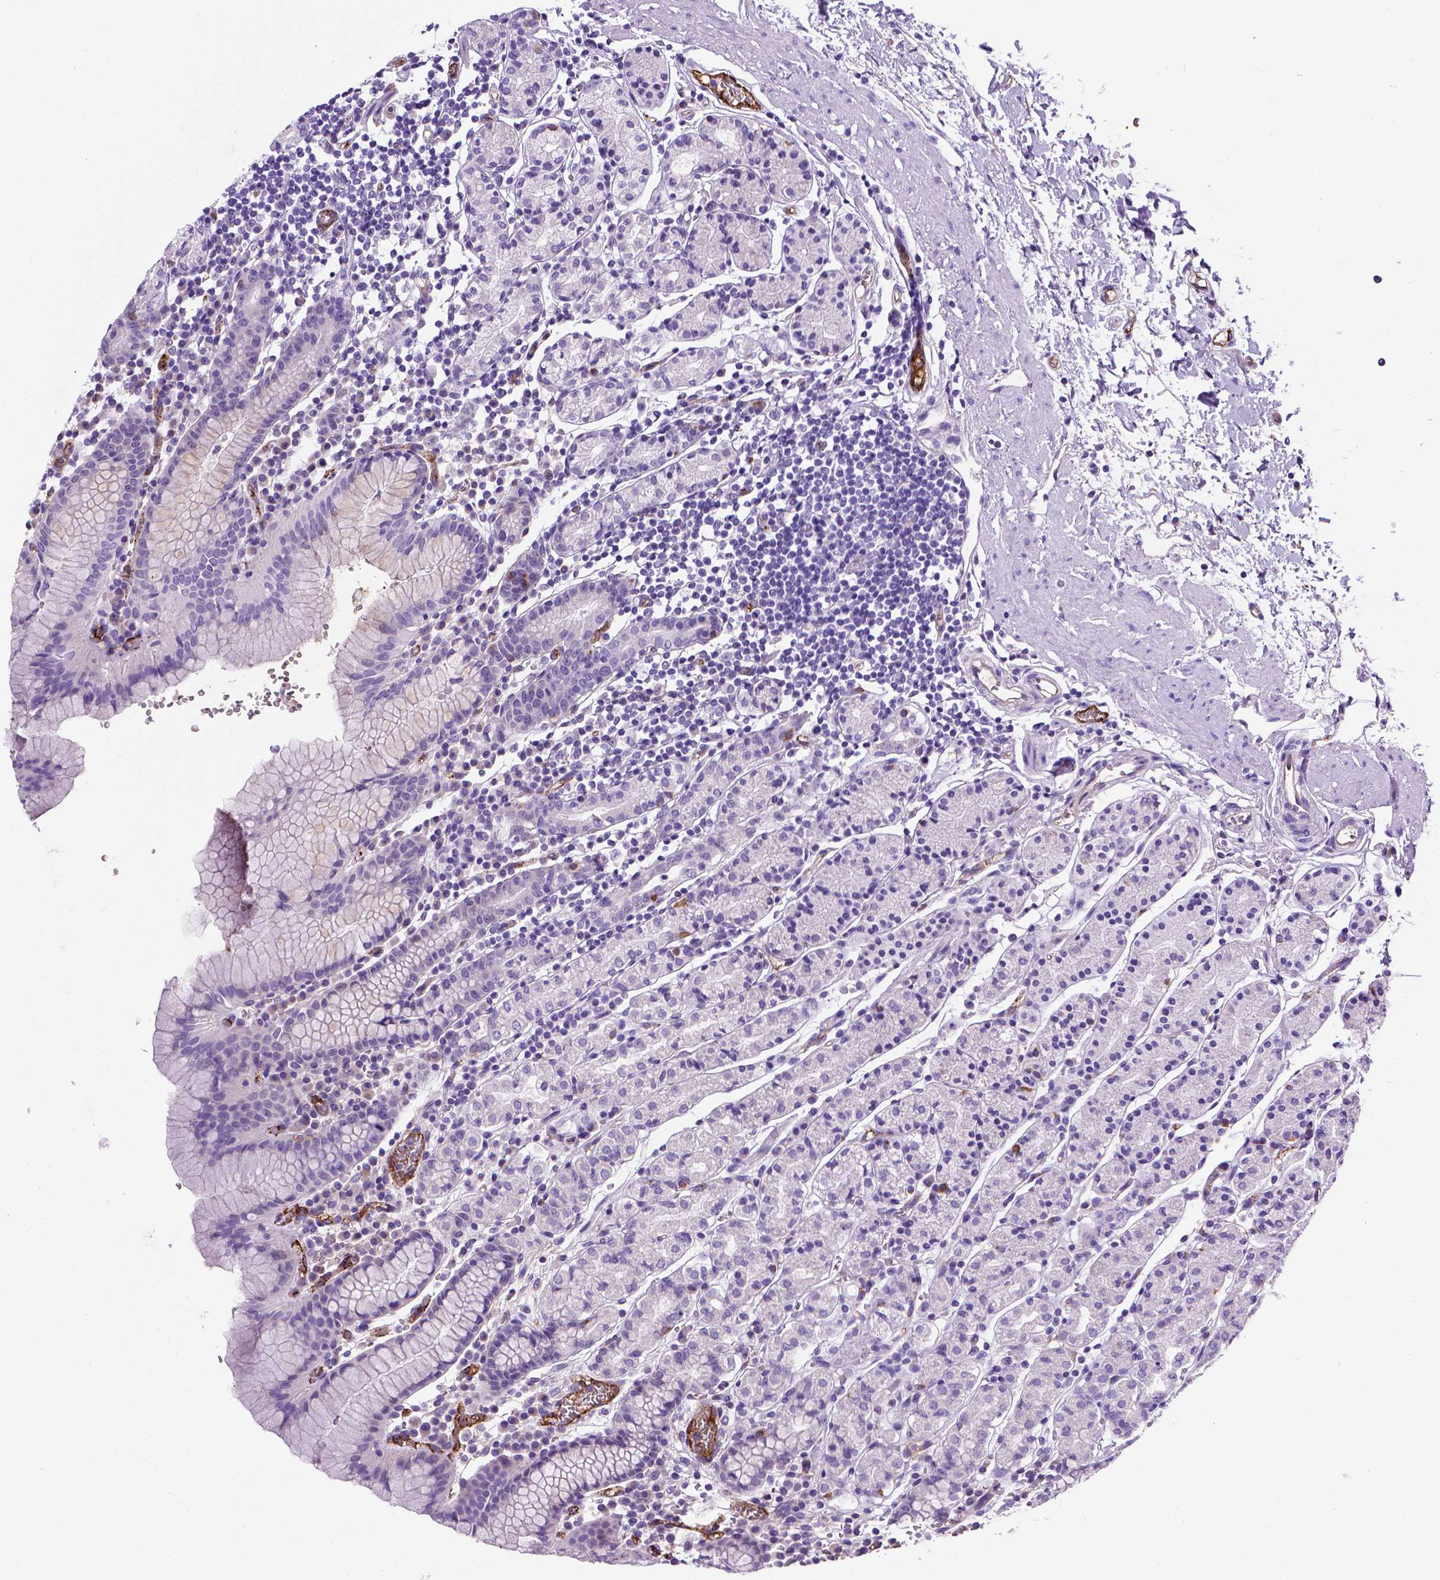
{"staining": {"intensity": "negative", "quantity": "none", "location": "none"}, "tissue": "stomach", "cell_type": "Glandular cells", "image_type": "normal", "snomed": [{"axis": "morphology", "description": "Normal tissue, NOS"}, {"axis": "topography", "description": "Stomach, upper"}, {"axis": "topography", "description": "Stomach"}], "caption": "Immunohistochemistry of benign human stomach exhibits no staining in glandular cells. (DAB (3,3'-diaminobenzidine) IHC with hematoxylin counter stain).", "gene": "VWF", "patient": {"sex": "male", "age": 62}}